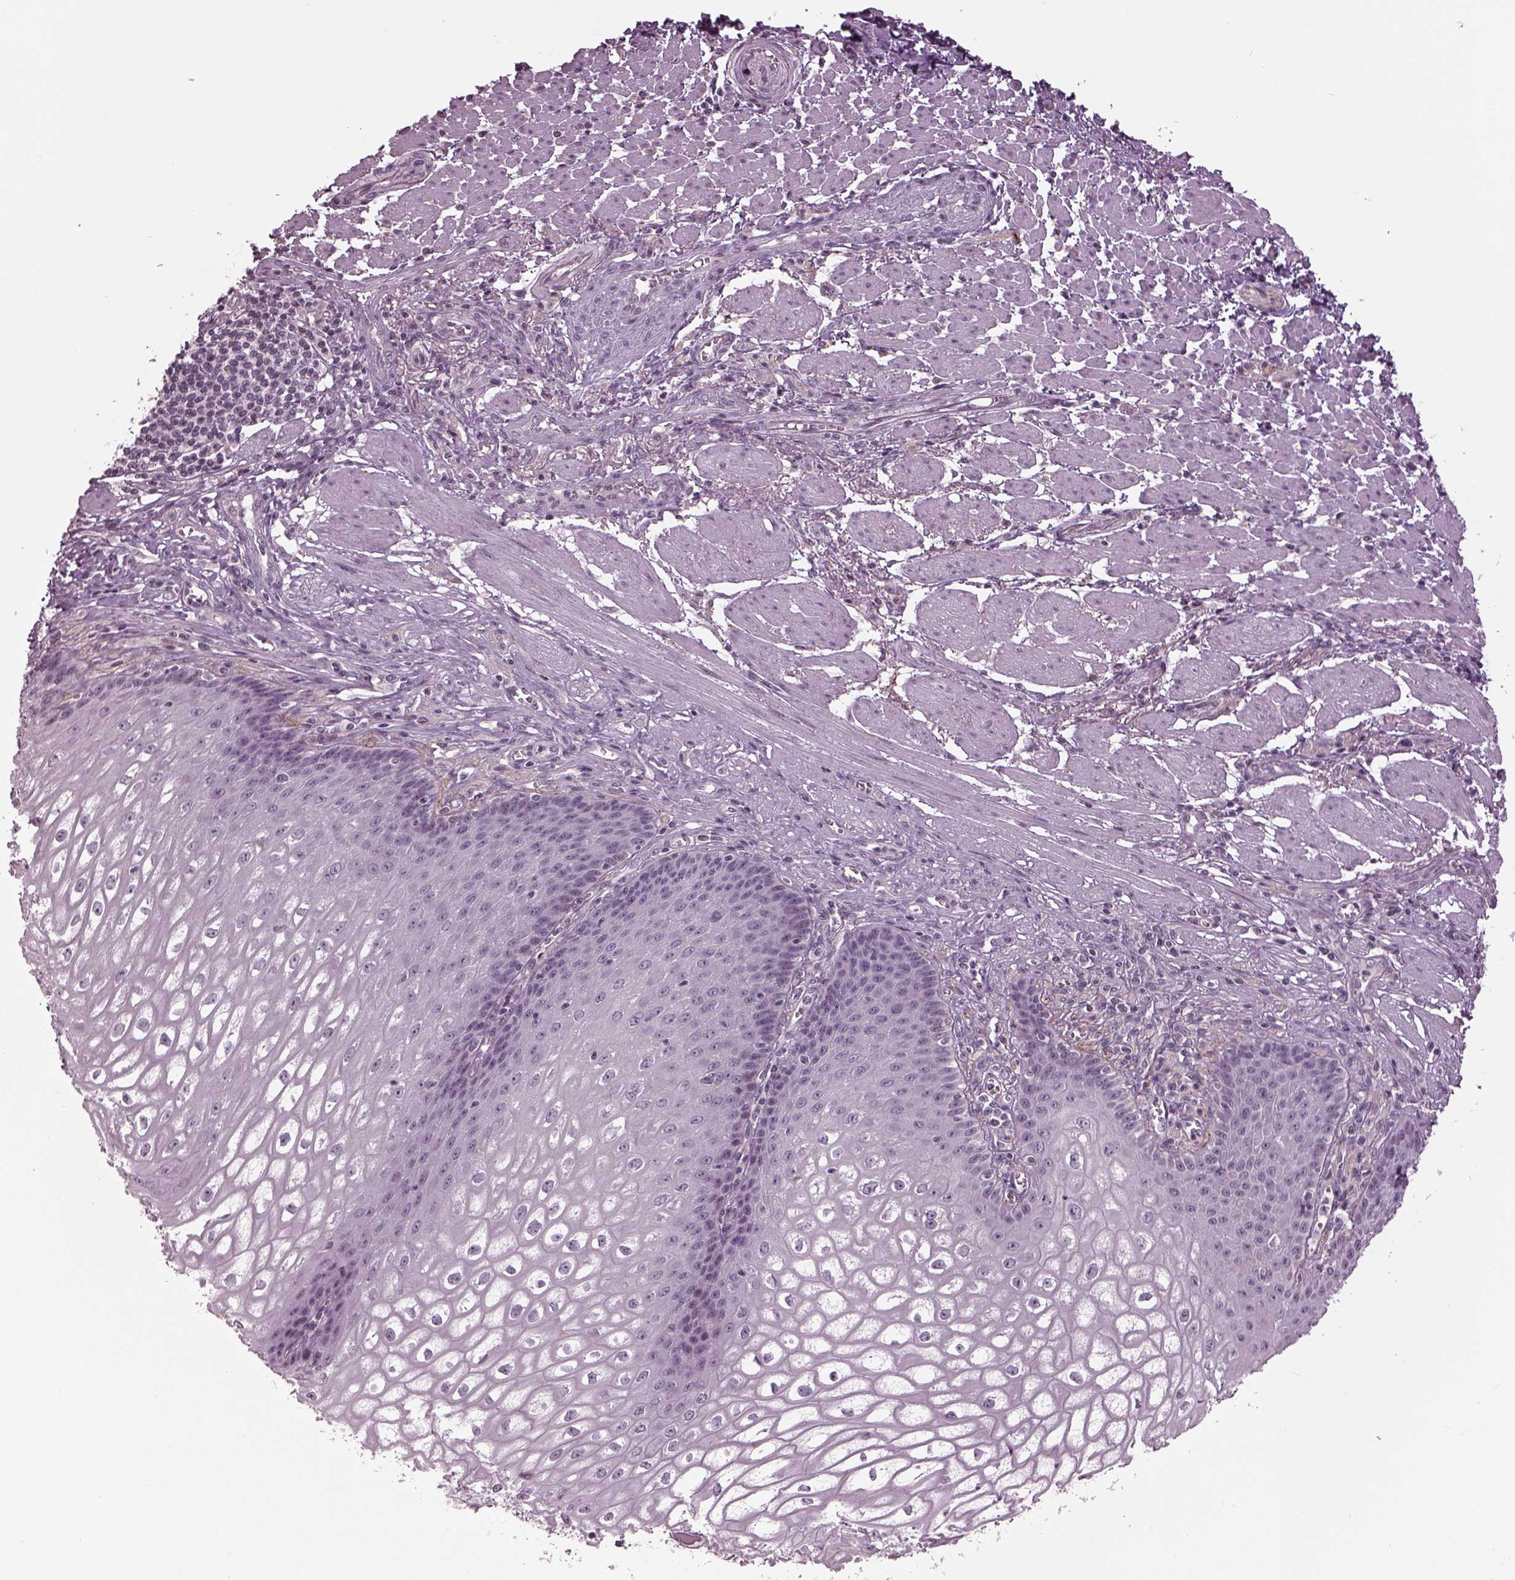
{"staining": {"intensity": "negative", "quantity": "none", "location": "none"}, "tissue": "esophagus", "cell_type": "Squamous epithelial cells", "image_type": "normal", "snomed": [{"axis": "morphology", "description": "Normal tissue, NOS"}, {"axis": "topography", "description": "Esophagus"}], "caption": "An image of human esophagus is negative for staining in squamous epithelial cells. (Immunohistochemistry (ihc), brightfield microscopy, high magnification).", "gene": "GAL", "patient": {"sex": "male", "age": 58}}